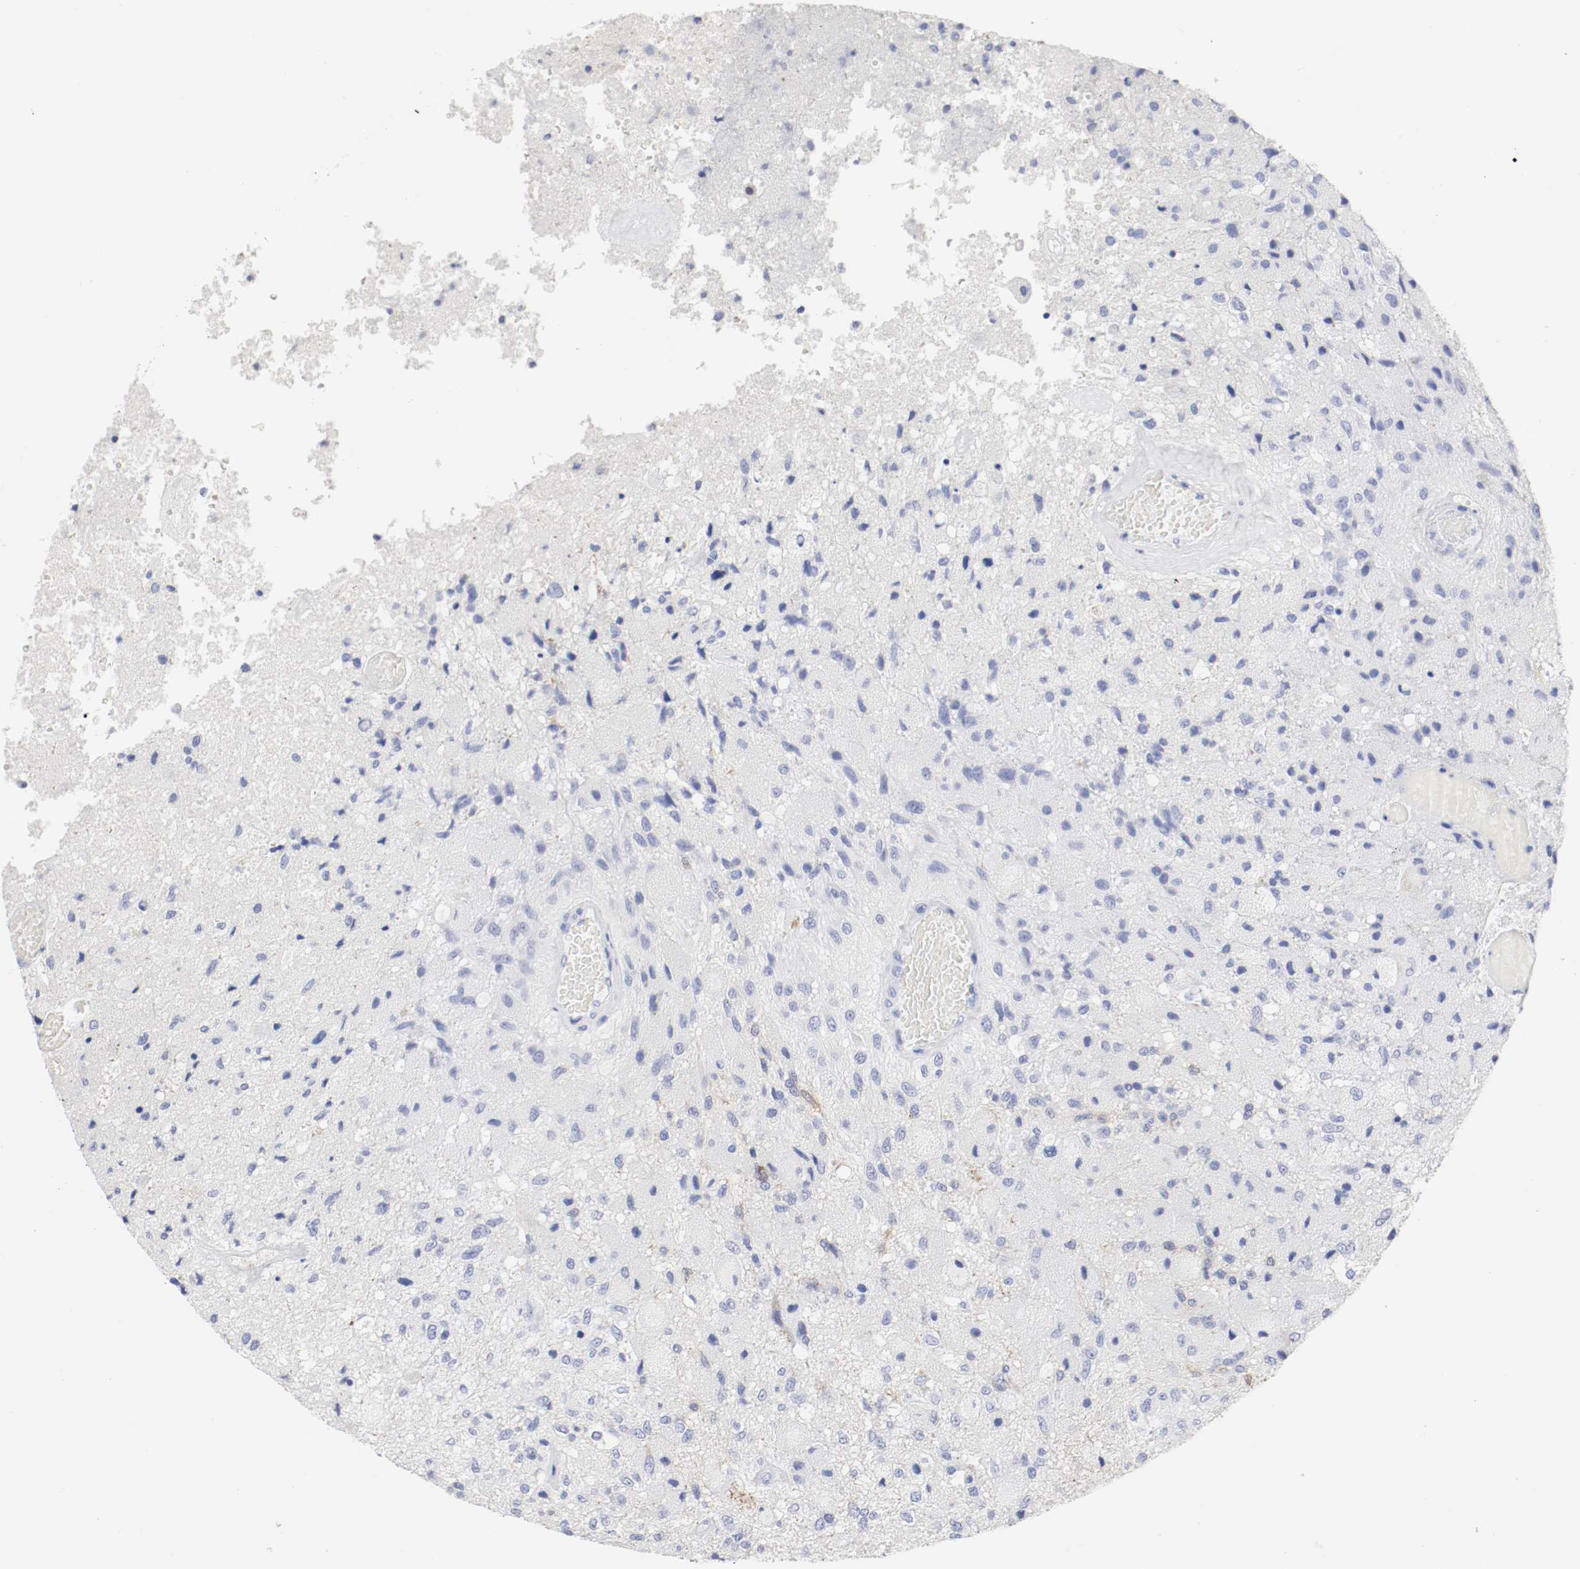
{"staining": {"intensity": "negative", "quantity": "none", "location": "none"}, "tissue": "glioma", "cell_type": "Tumor cells", "image_type": "cancer", "snomed": [{"axis": "morphology", "description": "Normal tissue, NOS"}, {"axis": "morphology", "description": "Glioma, malignant, High grade"}, {"axis": "topography", "description": "Cerebral cortex"}], "caption": "Immunohistochemical staining of malignant glioma (high-grade) displays no significant staining in tumor cells. (Brightfield microscopy of DAB immunohistochemistry (IHC) at high magnification).", "gene": "GAD1", "patient": {"sex": "male", "age": 77}}